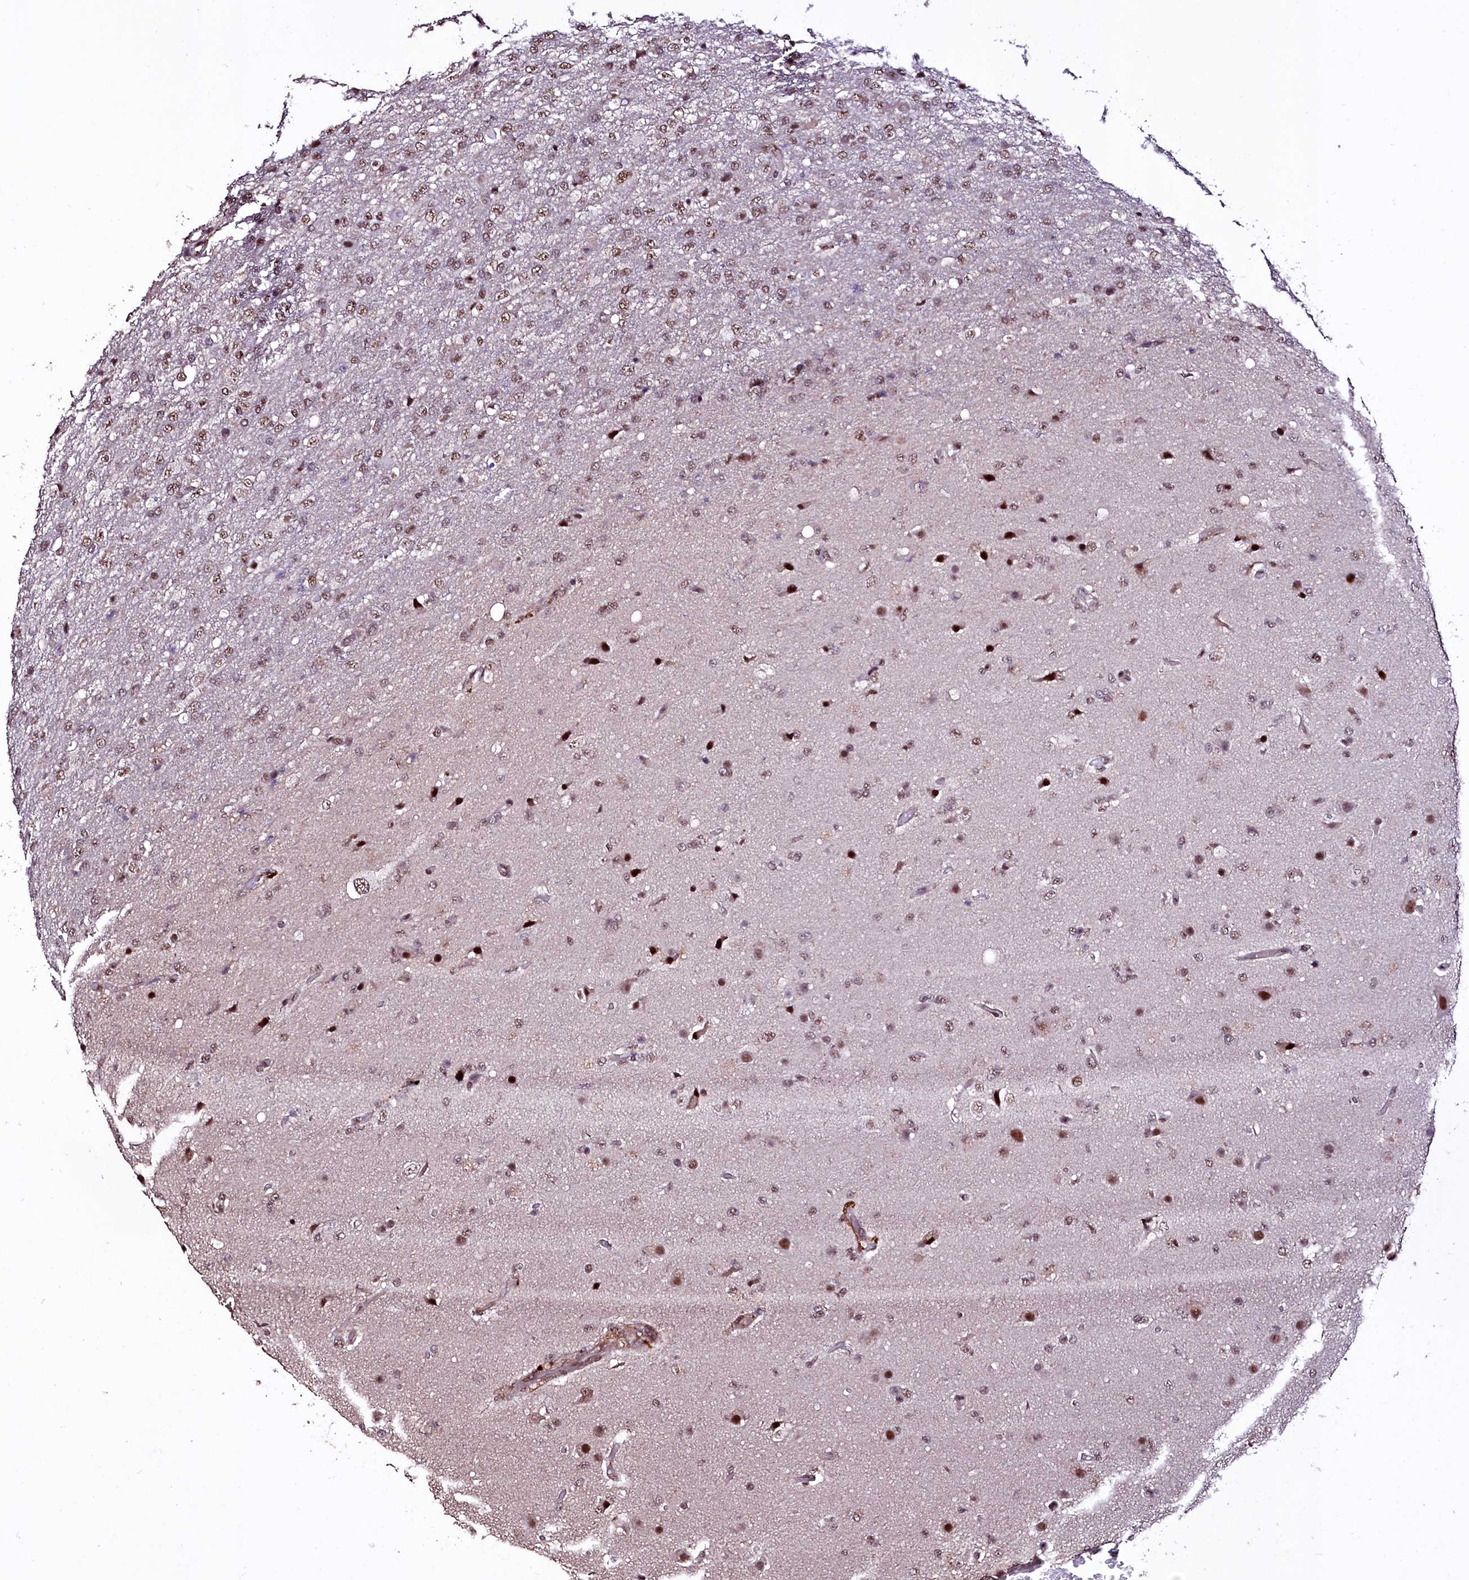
{"staining": {"intensity": "weak", "quantity": ">75%", "location": "nuclear"}, "tissue": "glioma", "cell_type": "Tumor cells", "image_type": "cancer", "snomed": [{"axis": "morphology", "description": "Glioma, malignant, High grade"}, {"axis": "topography", "description": "Brain"}], "caption": "Weak nuclear protein positivity is present in about >75% of tumor cells in glioma. Nuclei are stained in blue.", "gene": "SFSWAP", "patient": {"sex": "female", "age": 74}}